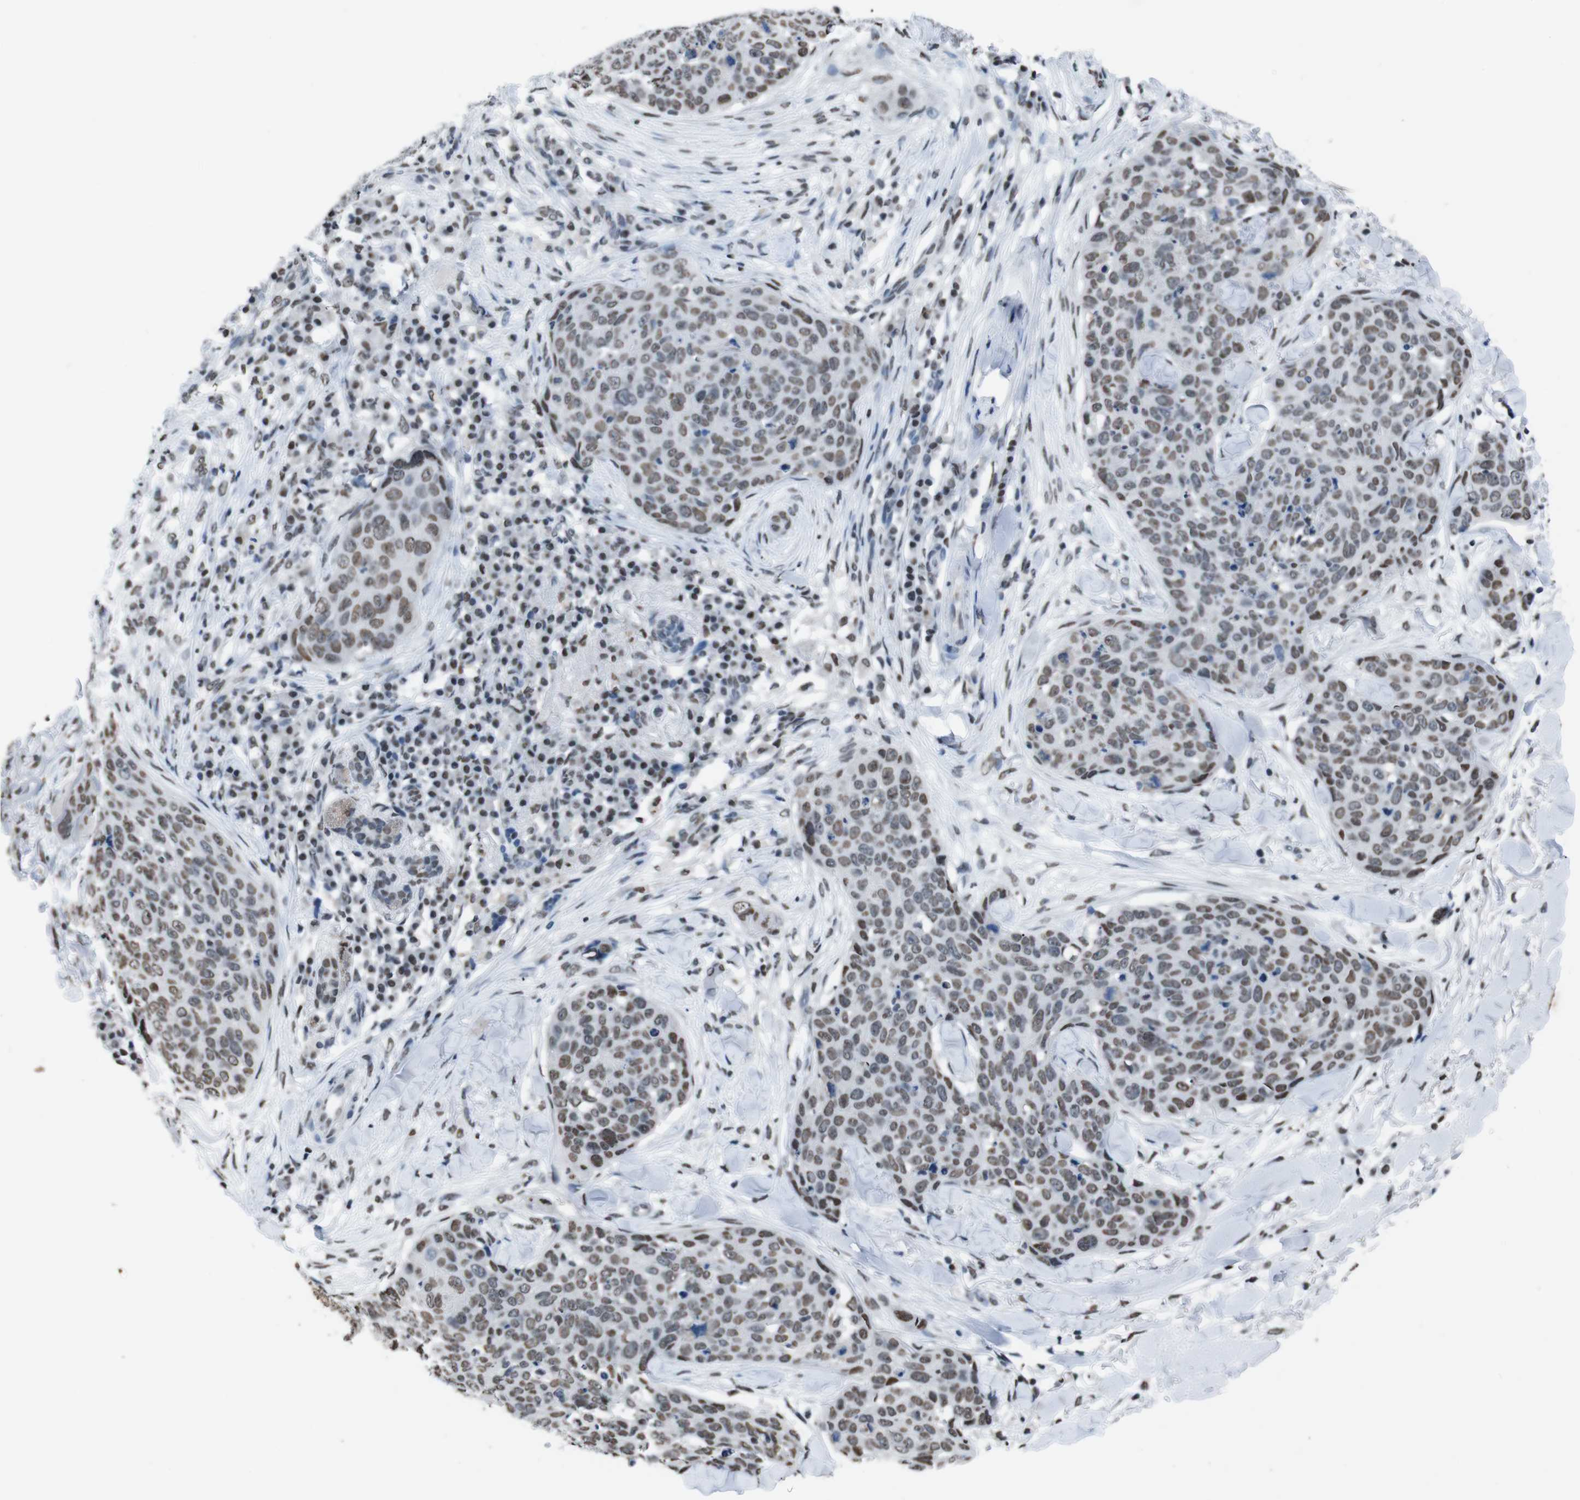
{"staining": {"intensity": "moderate", "quantity": ">75%", "location": "nuclear"}, "tissue": "skin cancer", "cell_type": "Tumor cells", "image_type": "cancer", "snomed": [{"axis": "morphology", "description": "Squamous cell carcinoma in situ, NOS"}, {"axis": "morphology", "description": "Squamous cell carcinoma, NOS"}, {"axis": "topography", "description": "Skin"}], "caption": "Immunohistochemical staining of skin cancer displays medium levels of moderate nuclear expression in approximately >75% of tumor cells.", "gene": "PIP4P2", "patient": {"sex": "male", "age": 93}}